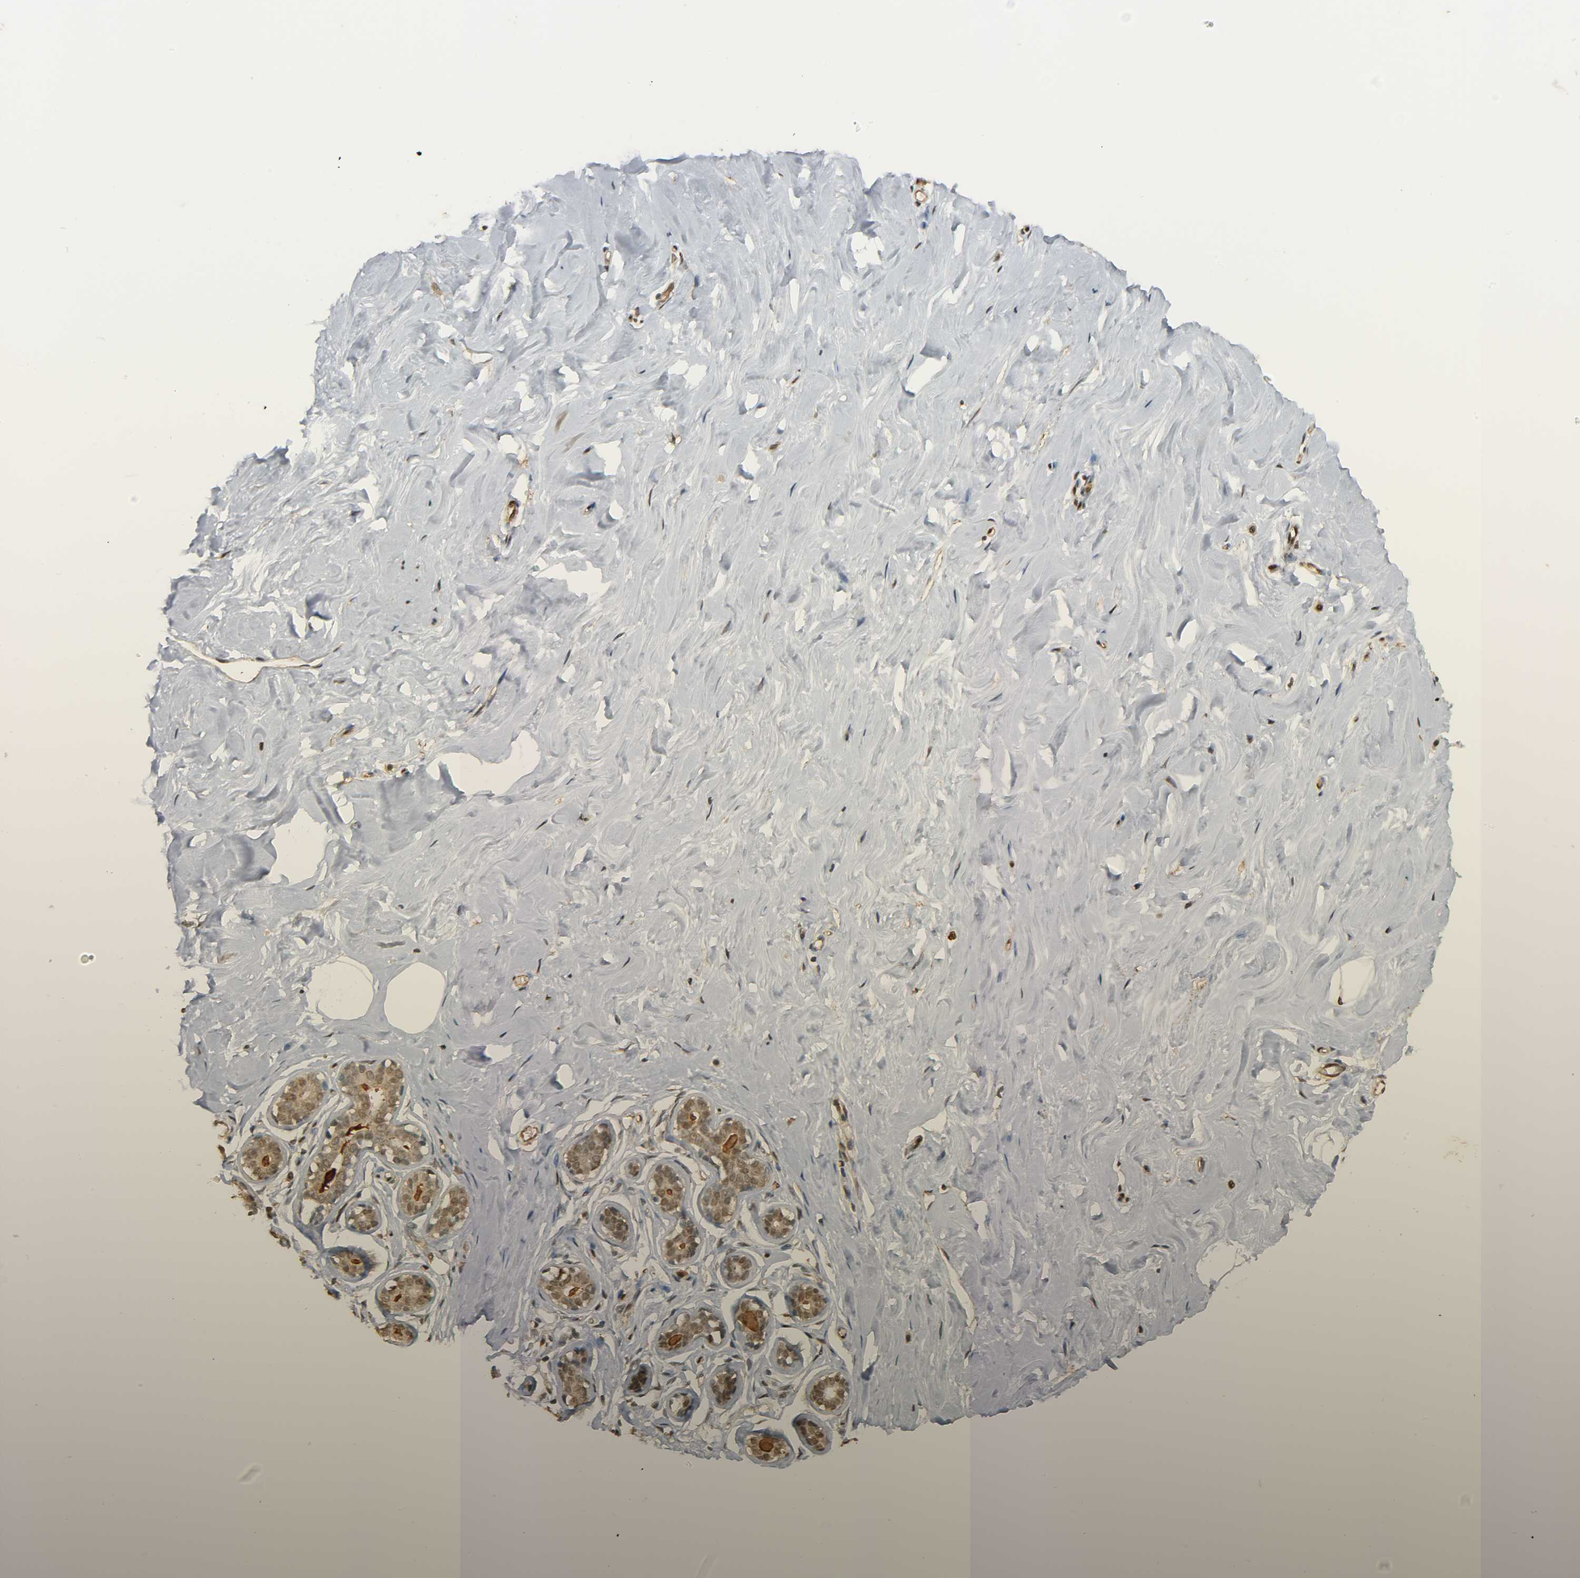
{"staining": {"intensity": "weak", "quantity": ">75%", "location": "nuclear"}, "tissue": "breast", "cell_type": "Adipocytes", "image_type": "normal", "snomed": [{"axis": "morphology", "description": "Normal tissue, NOS"}, {"axis": "topography", "description": "Breast"}], "caption": "Normal breast displays weak nuclear positivity in approximately >75% of adipocytes, visualized by immunohistochemistry. (DAB IHC, brown staining for protein, blue staining for nuclei).", "gene": "ZFPM2", "patient": {"sex": "female", "age": 23}}